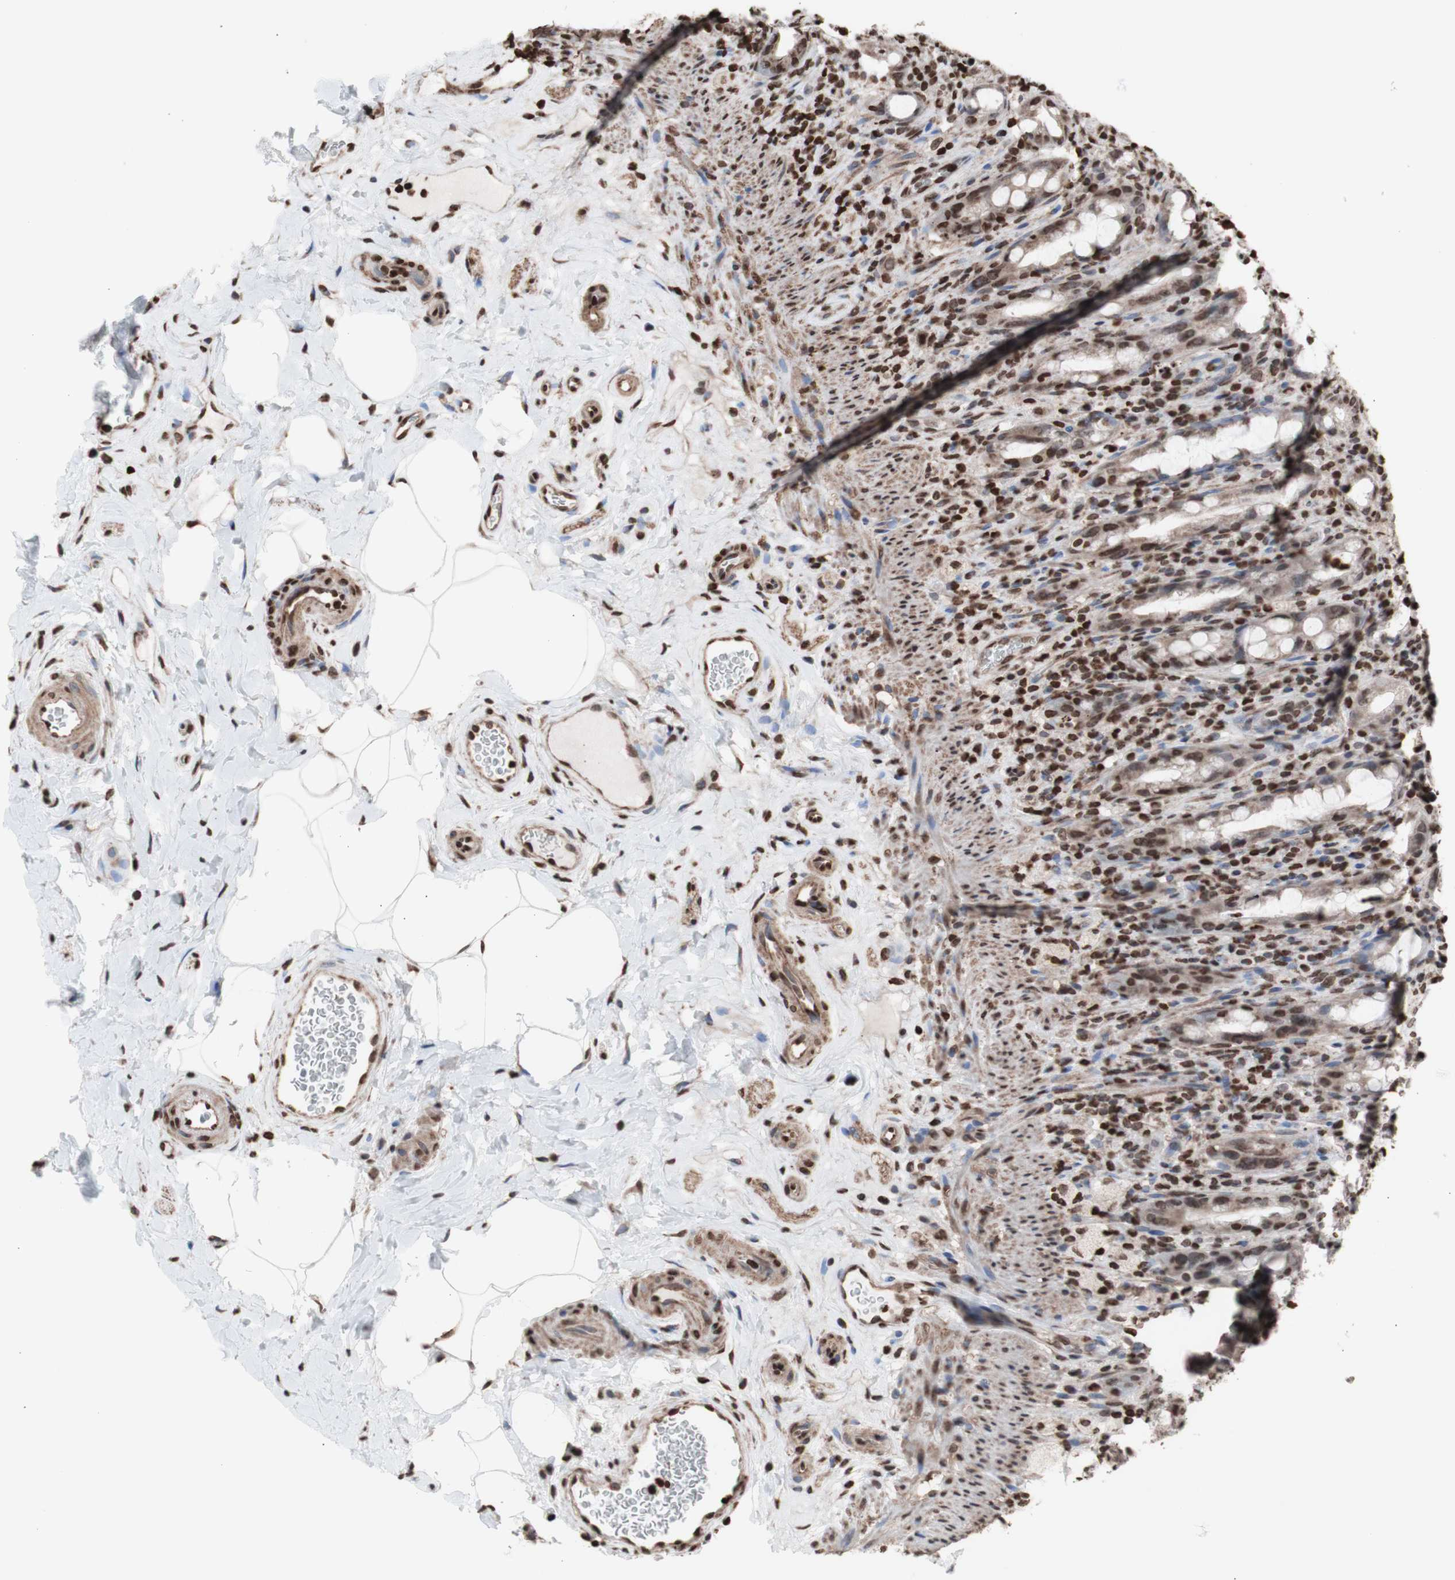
{"staining": {"intensity": "moderate", "quantity": "25%-75%", "location": "nuclear"}, "tissue": "rectum", "cell_type": "Glandular cells", "image_type": "normal", "snomed": [{"axis": "morphology", "description": "Normal tissue, NOS"}, {"axis": "topography", "description": "Rectum"}], "caption": "Immunohistochemistry (IHC) of normal human rectum shows medium levels of moderate nuclear staining in approximately 25%-75% of glandular cells.", "gene": "SNAI2", "patient": {"sex": "male", "age": 44}}